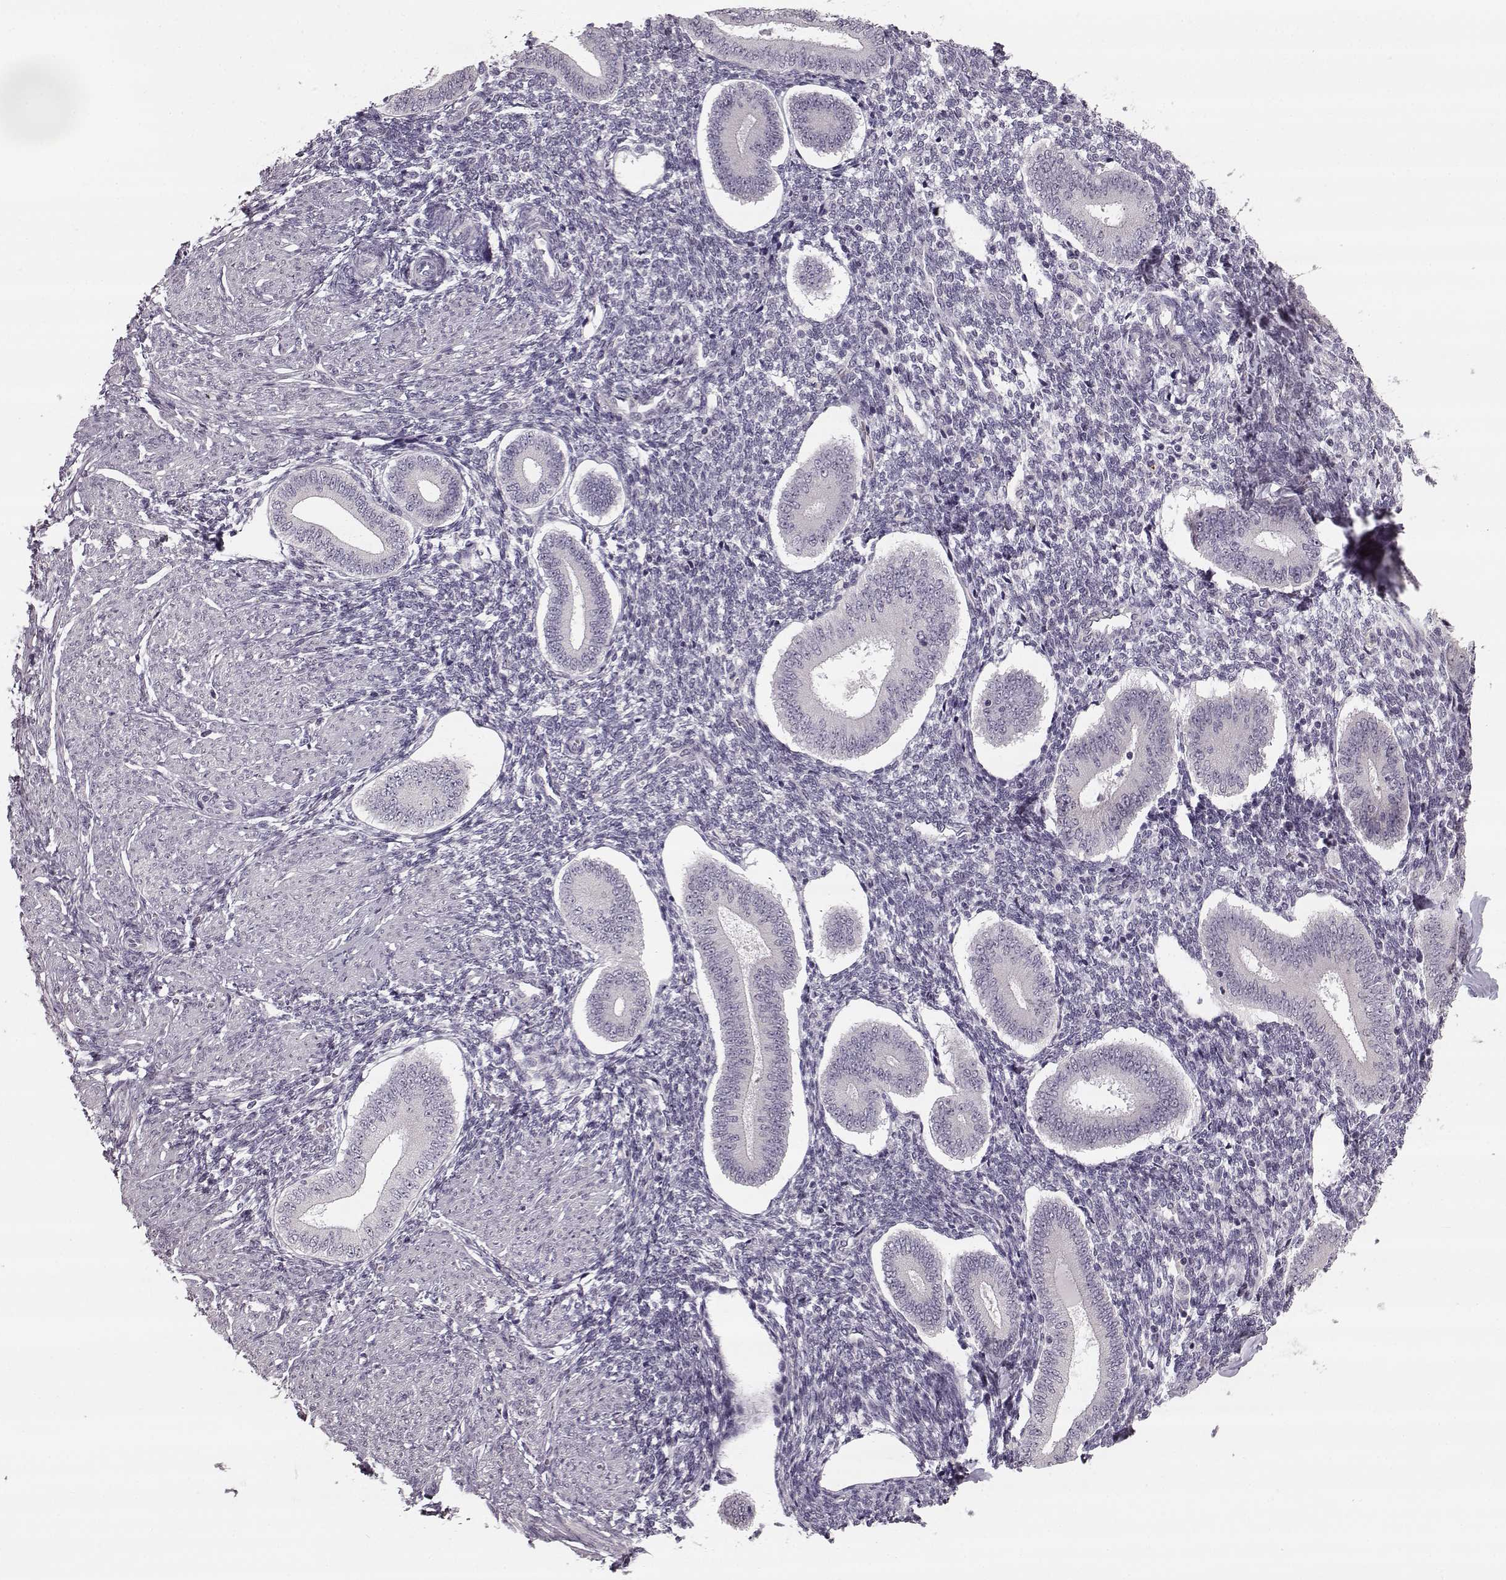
{"staining": {"intensity": "negative", "quantity": "none", "location": "none"}, "tissue": "endometrium", "cell_type": "Cells in endometrial stroma", "image_type": "normal", "snomed": [{"axis": "morphology", "description": "Normal tissue, NOS"}, {"axis": "topography", "description": "Endometrium"}], "caption": "Protein analysis of benign endometrium exhibits no significant staining in cells in endometrial stroma.", "gene": "MAP6D1", "patient": {"sex": "female", "age": 40}}